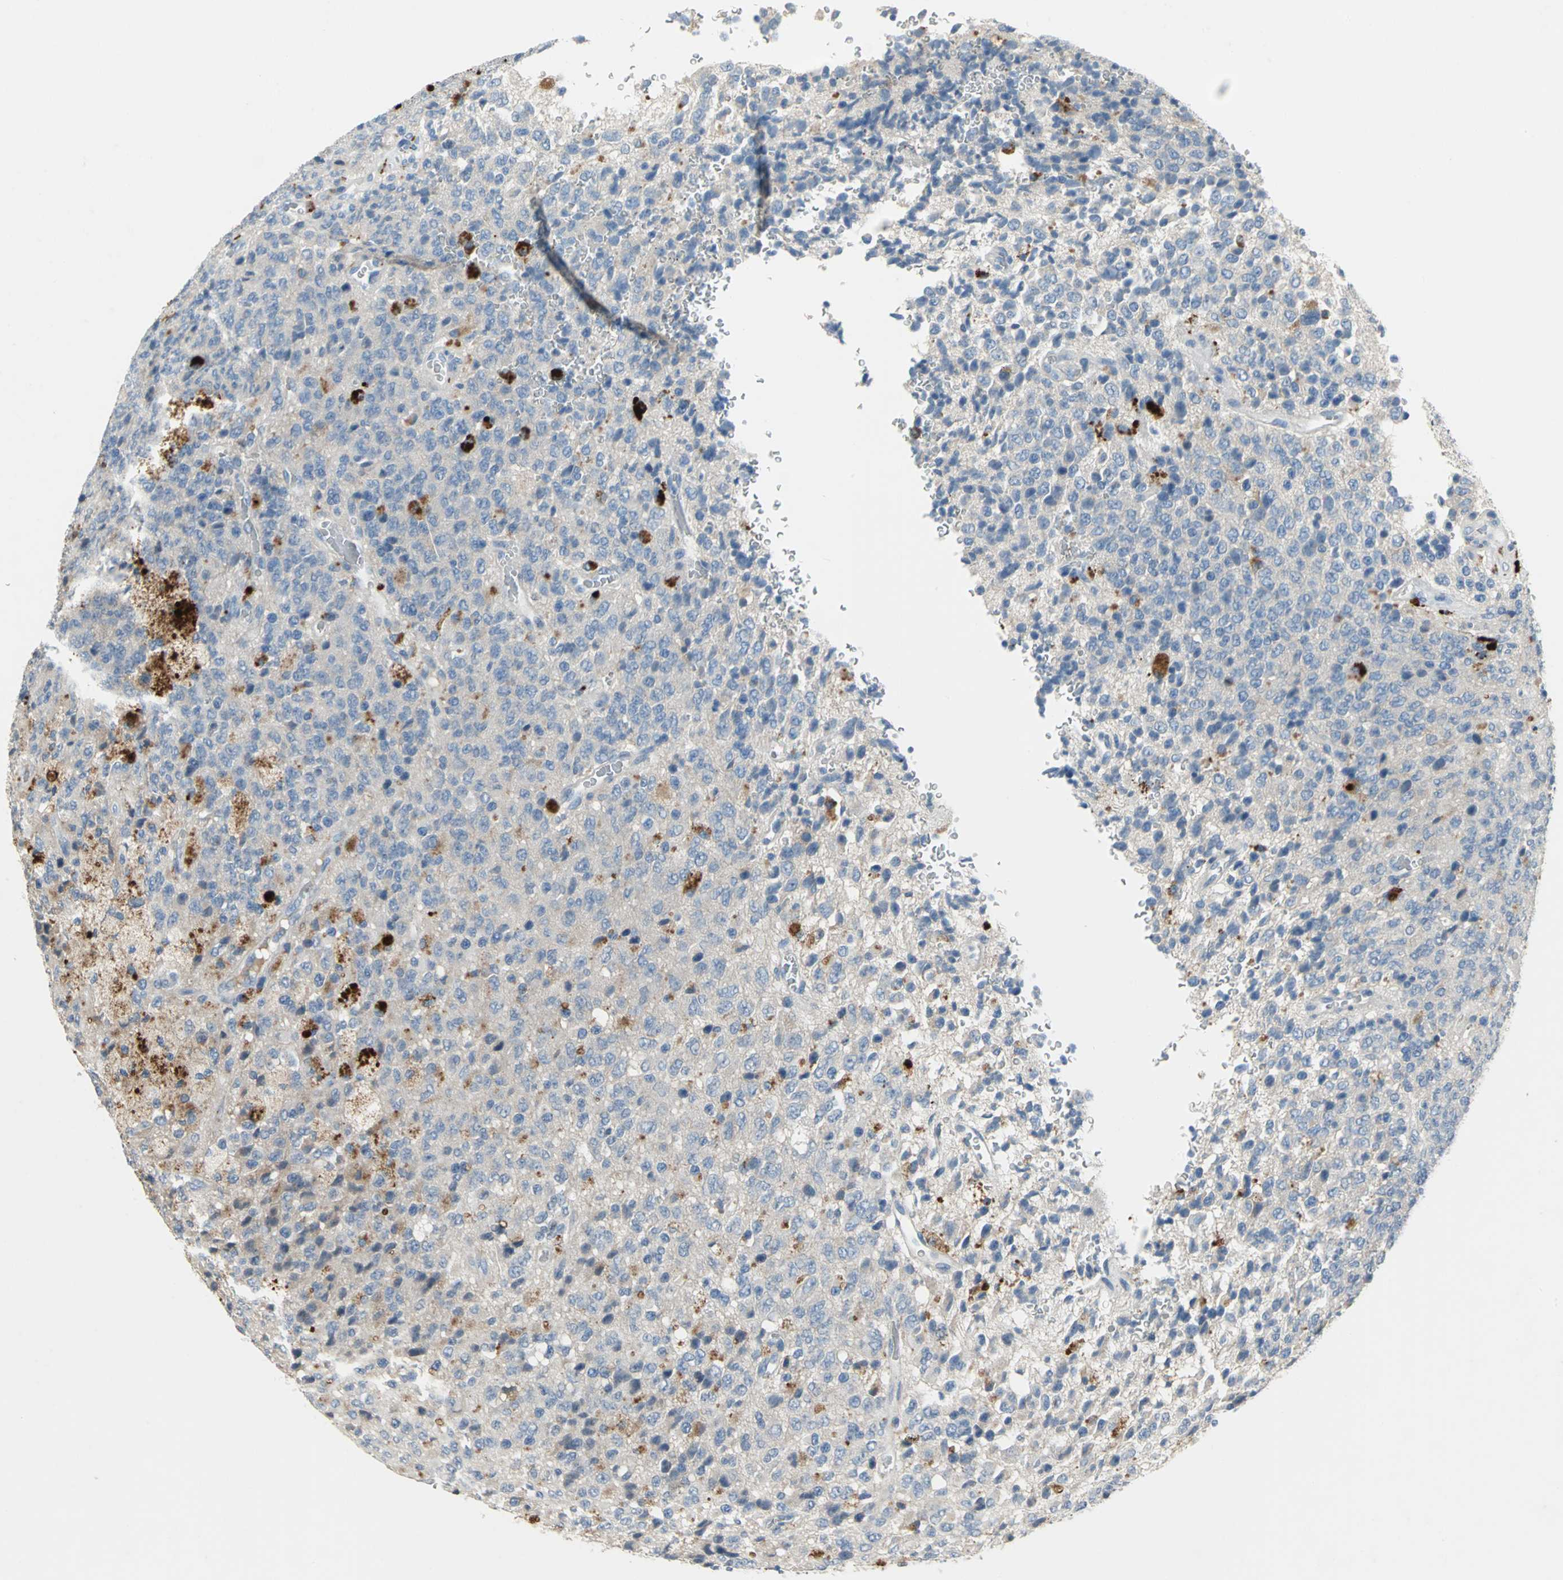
{"staining": {"intensity": "strong", "quantity": "<25%", "location": "cytoplasmic/membranous"}, "tissue": "glioma", "cell_type": "Tumor cells", "image_type": "cancer", "snomed": [{"axis": "morphology", "description": "Glioma, malignant, High grade"}, {"axis": "topography", "description": "pancreas cauda"}], "caption": "An image showing strong cytoplasmic/membranous staining in about <25% of tumor cells in glioma, as visualized by brown immunohistochemical staining.", "gene": "PTGDS", "patient": {"sex": "male", "age": 60}}